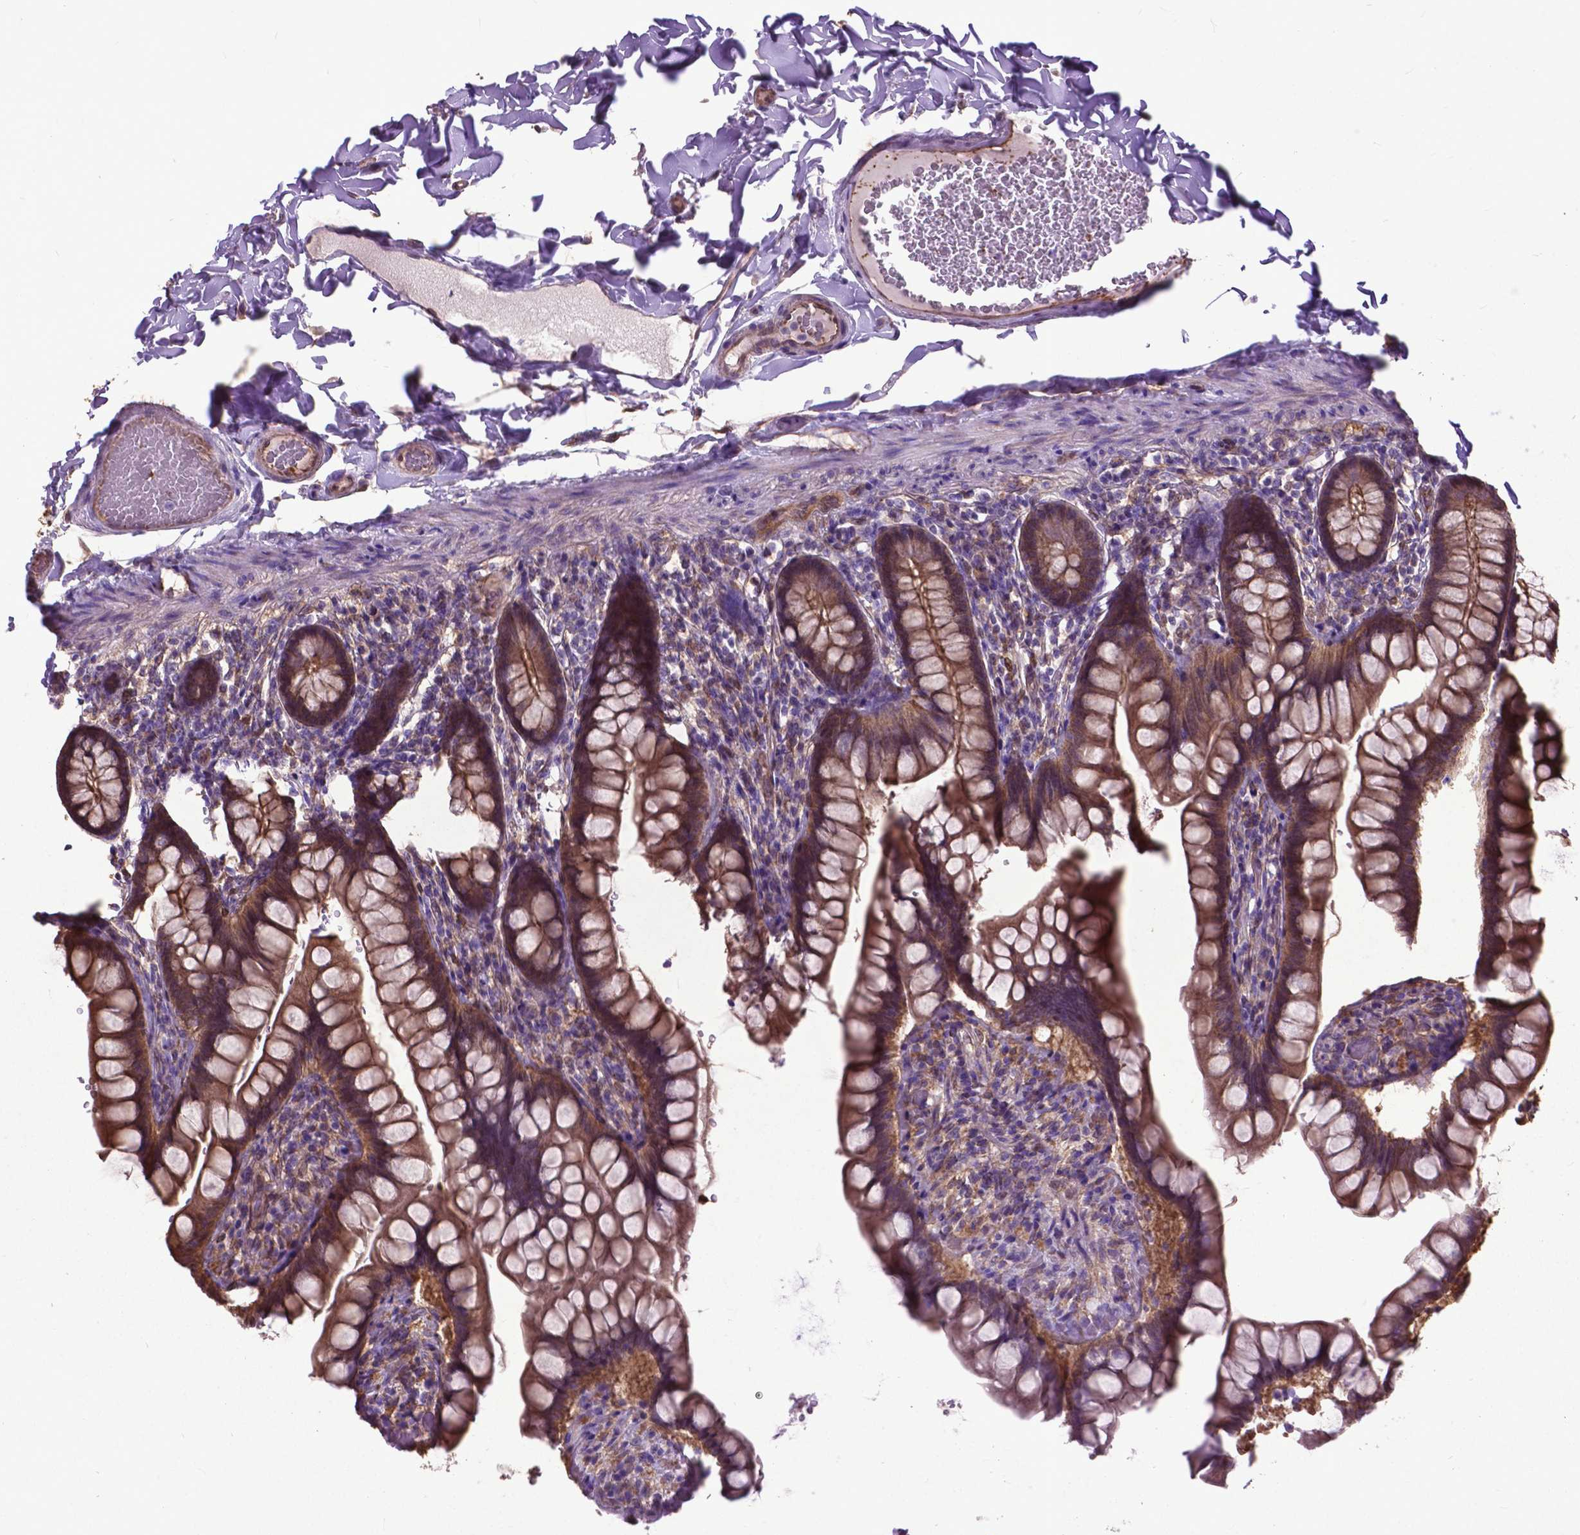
{"staining": {"intensity": "moderate", "quantity": ">75%", "location": "cytoplasmic/membranous,nuclear"}, "tissue": "small intestine", "cell_type": "Glandular cells", "image_type": "normal", "snomed": [{"axis": "morphology", "description": "Normal tissue, NOS"}, {"axis": "topography", "description": "Small intestine"}], "caption": "A medium amount of moderate cytoplasmic/membranous,nuclear expression is identified in about >75% of glandular cells in normal small intestine. (DAB IHC with brightfield microscopy, high magnification).", "gene": "PDLIM1", "patient": {"sex": "male", "age": 70}}